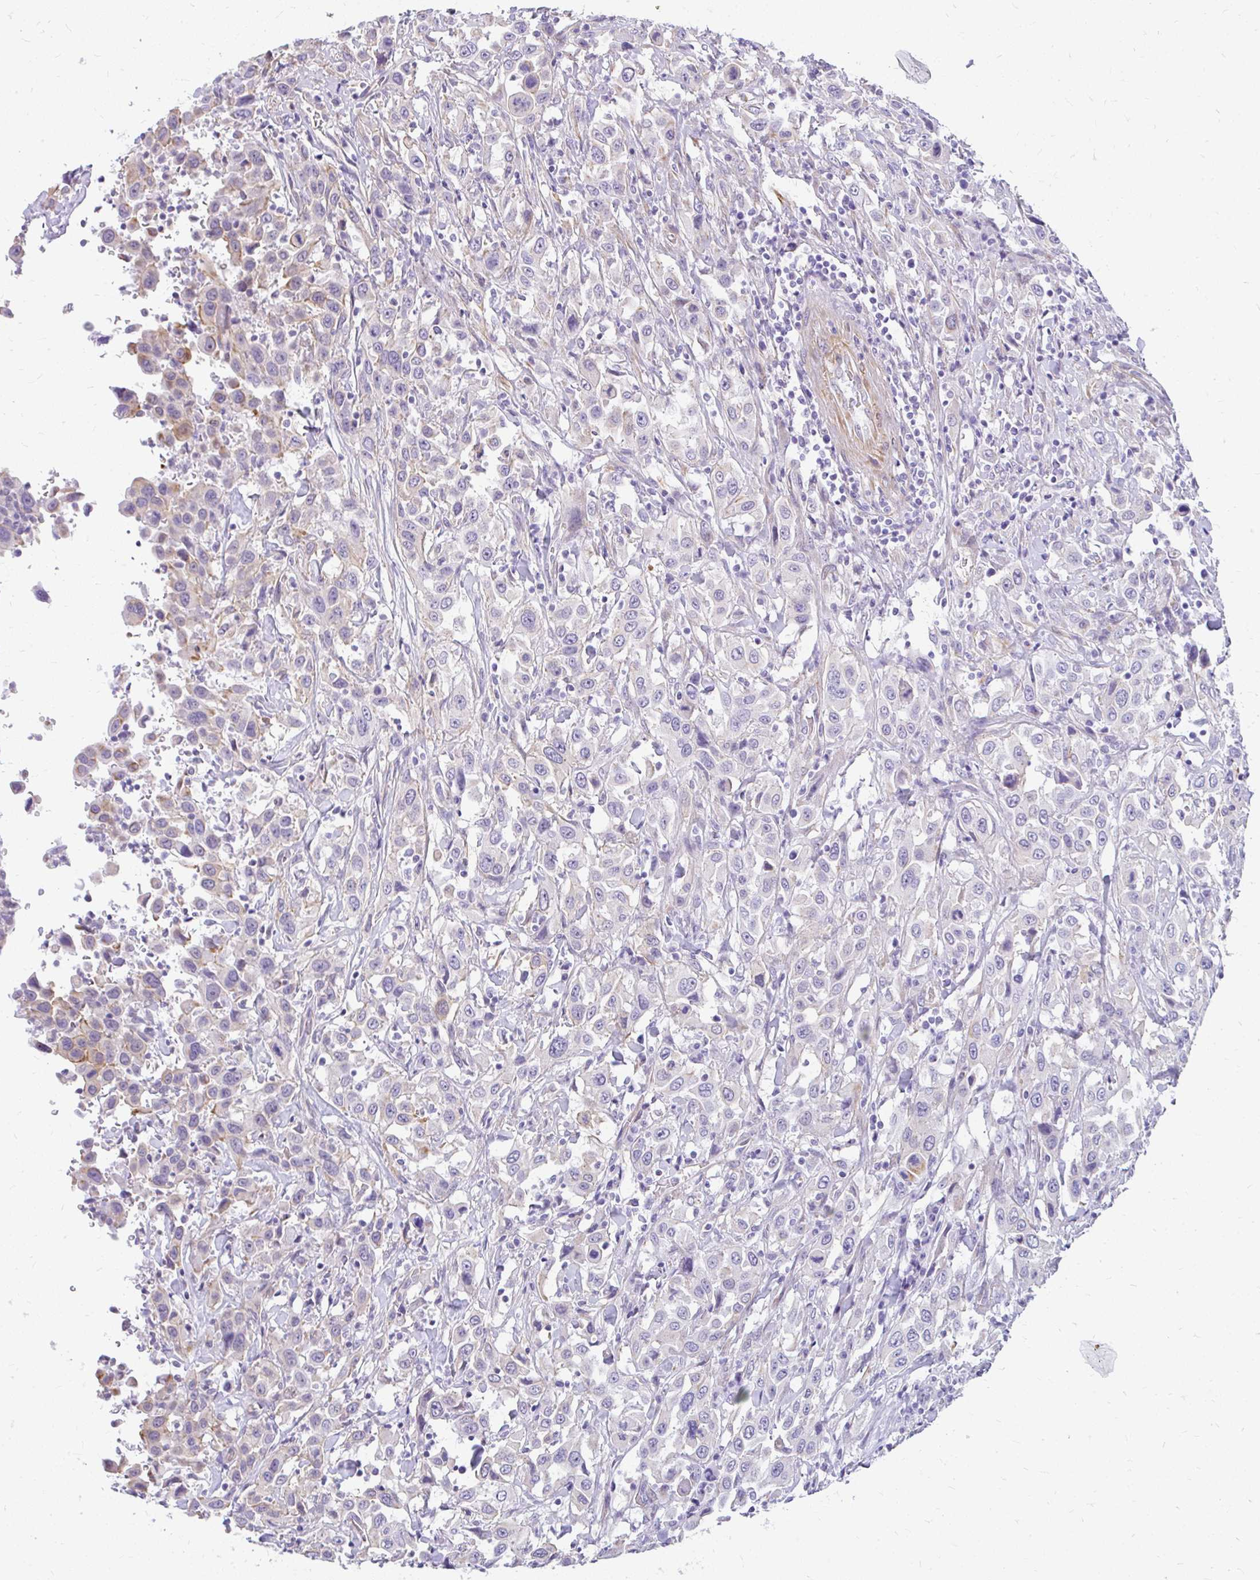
{"staining": {"intensity": "negative", "quantity": "none", "location": "none"}, "tissue": "urothelial cancer", "cell_type": "Tumor cells", "image_type": "cancer", "snomed": [{"axis": "morphology", "description": "Urothelial carcinoma, High grade"}, {"axis": "topography", "description": "Urinary bladder"}], "caption": "Urothelial cancer stained for a protein using IHC exhibits no staining tumor cells.", "gene": "FAM83C", "patient": {"sex": "male", "age": 61}}